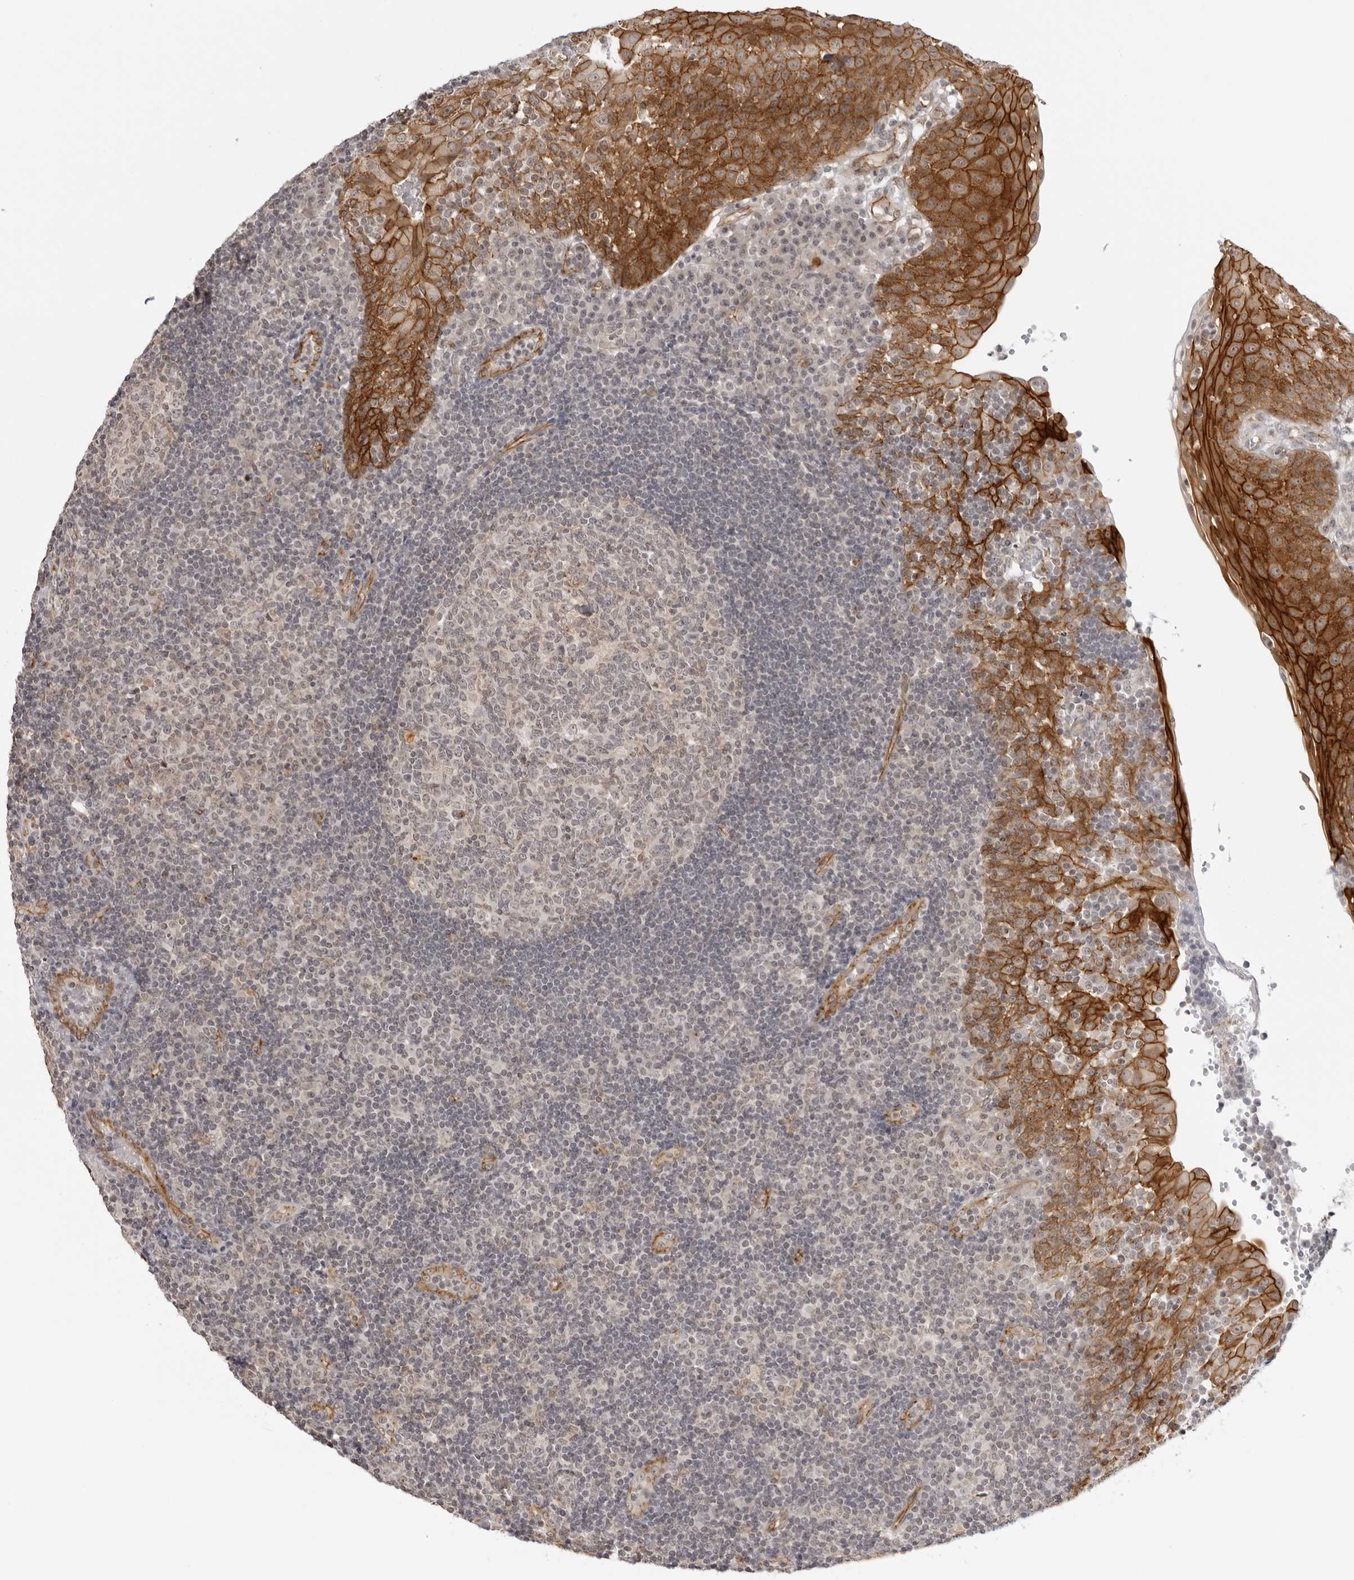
{"staining": {"intensity": "weak", "quantity": "<25%", "location": "cytoplasmic/membranous"}, "tissue": "tonsil", "cell_type": "Germinal center cells", "image_type": "normal", "snomed": [{"axis": "morphology", "description": "Normal tissue, NOS"}, {"axis": "topography", "description": "Tonsil"}], "caption": "A photomicrograph of tonsil stained for a protein demonstrates no brown staining in germinal center cells. (DAB (3,3'-diaminobenzidine) immunohistochemistry (IHC), high magnification).", "gene": "TRAPPC3", "patient": {"sex": "female", "age": 40}}